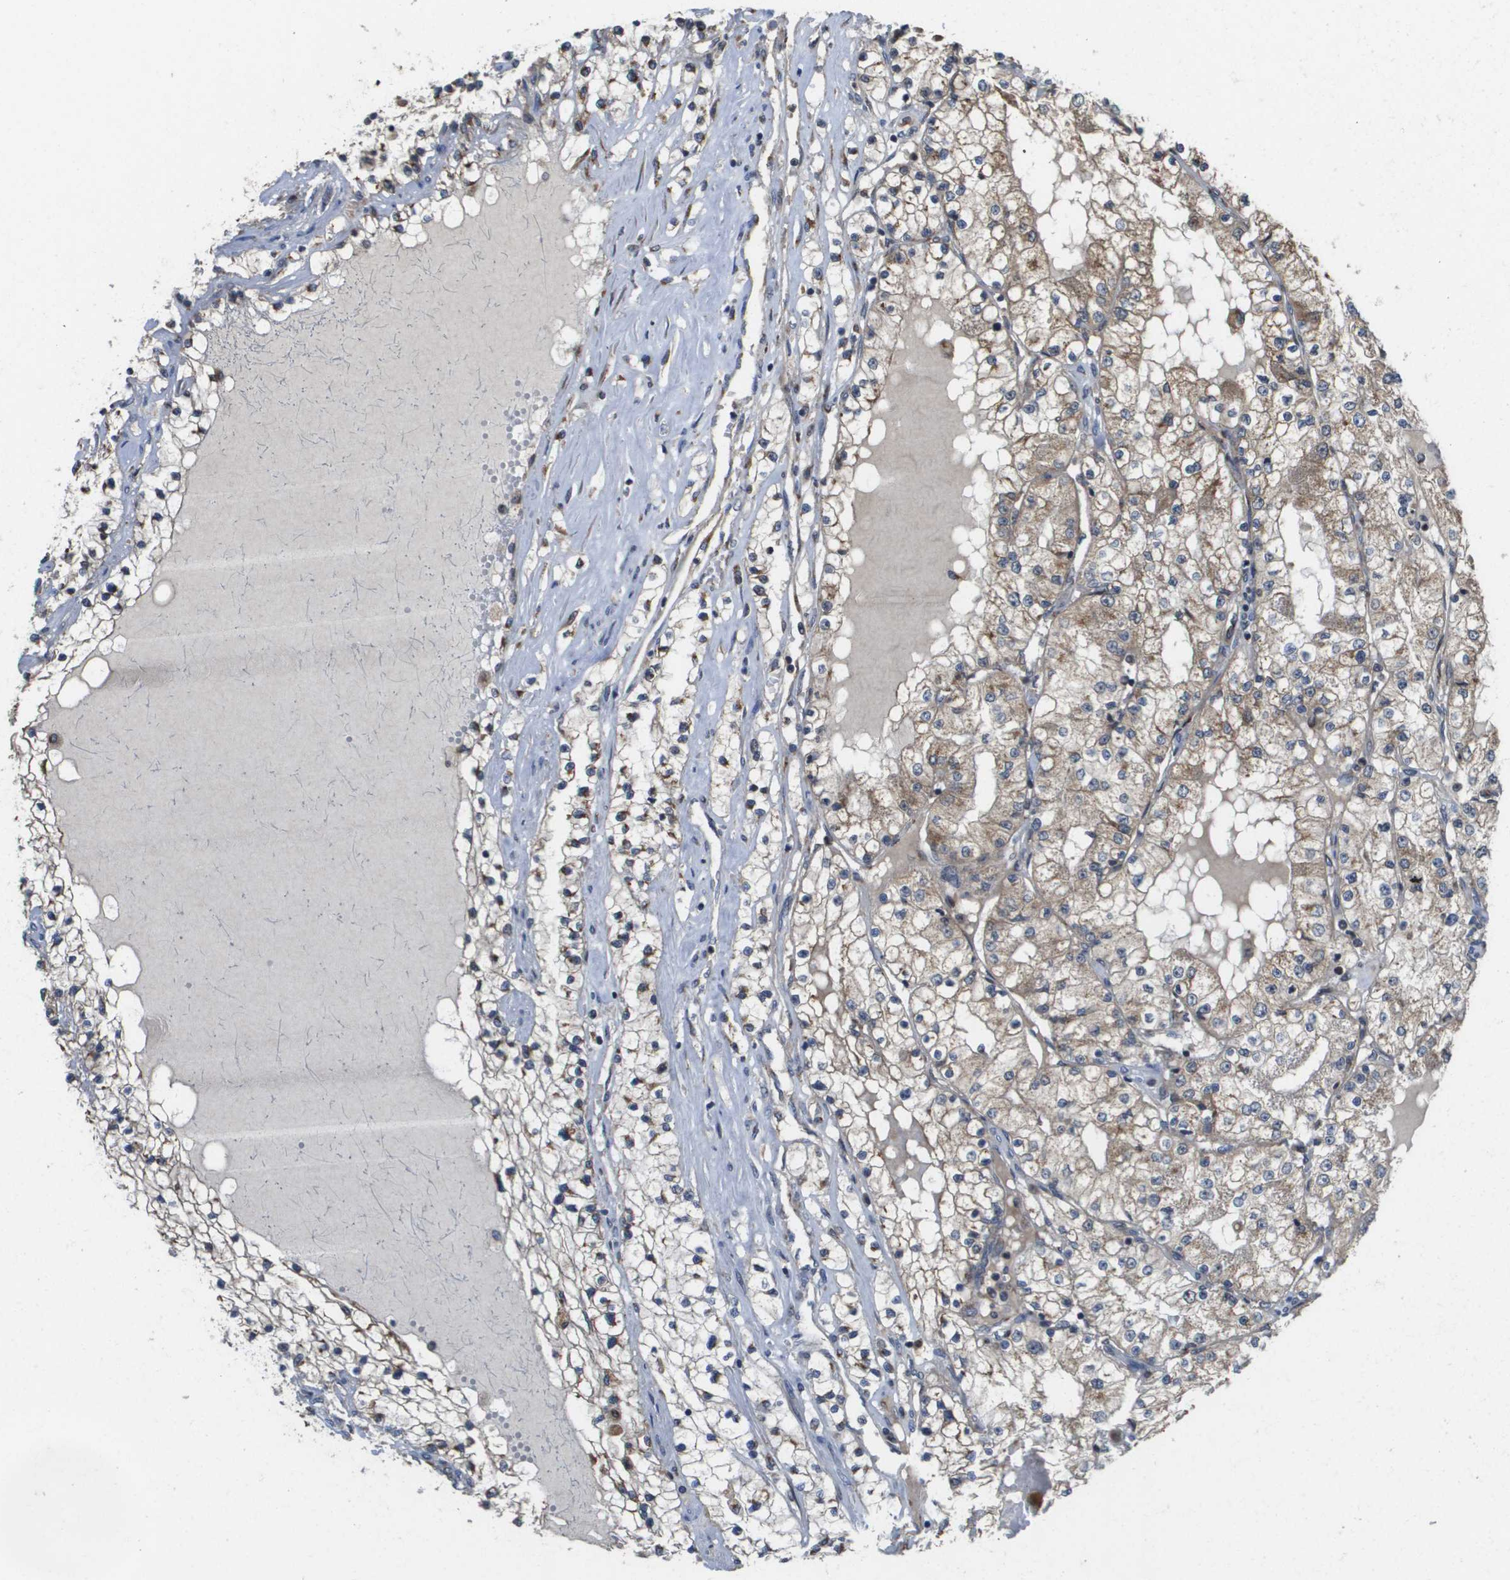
{"staining": {"intensity": "weak", "quantity": "25%-75%", "location": "cytoplasmic/membranous"}, "tissue": "renal cancer", "cell_type": "Tumor cells", "image_type": "cancer", "snomed": [{"axis": "morphology", "description": "Adenocarcinoma, NOS"}, {"axis": "topography", "description": "Kidney"}], "caption": "Renal cancer (adenocarcinoma) was stained to show a protein in brown. There is low levels of weak cytoplasmic/membranous staining in about 25%-75% of tumor cells.", "gene": "PCK1", "patient": {"sex": "male", "age": 68}}